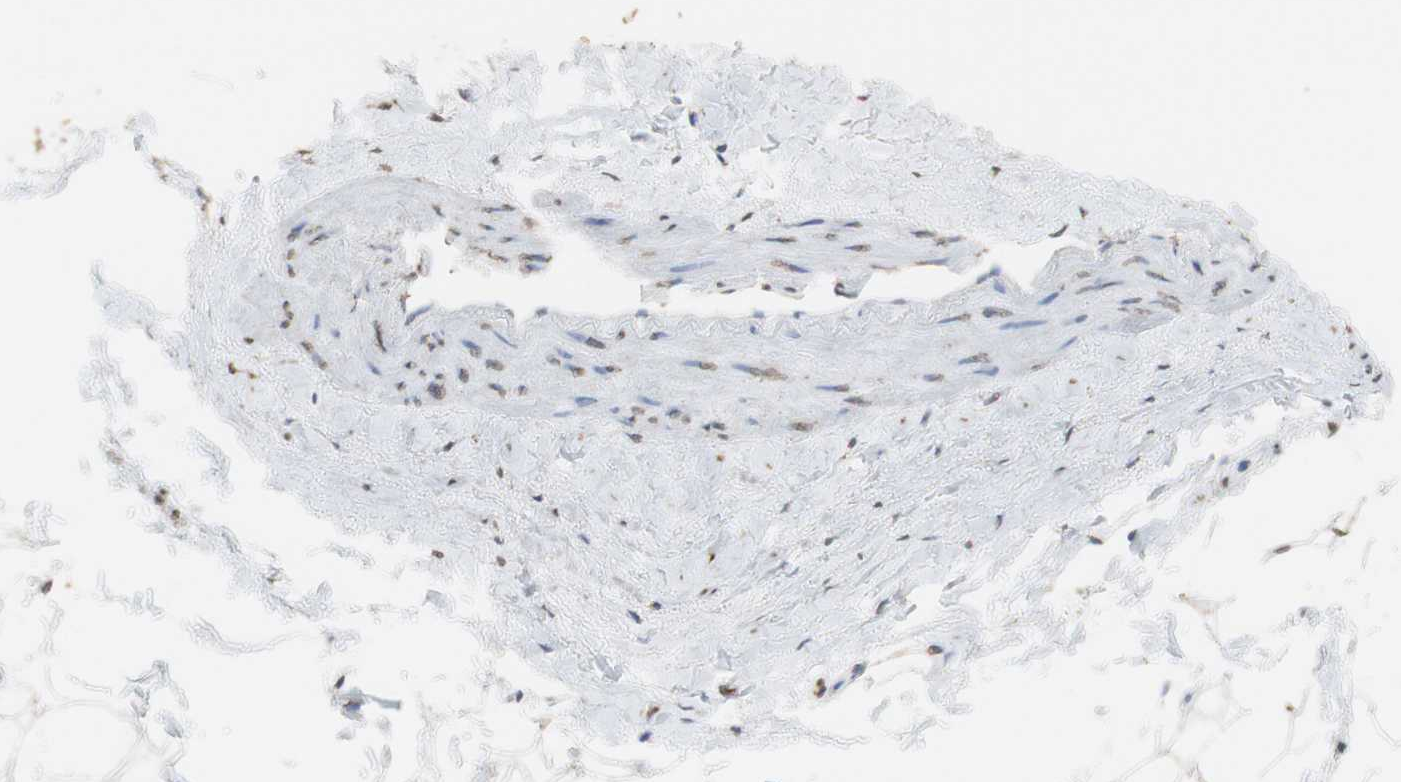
{"staining": {"intensity": "weak", "quantity": "<25%", "location": "cytoplasmic/membranous"}, "tissue": "adipose tissue", "cell_type": "Adipocytes", "image_type": "normal", "snomed": [{"axis": "morphology", "description": "Normal tissue, NOS"}, {"axis": "topography", "description": "Adipose tissue"}, {"axis": "topography", "description": "Peripheral nerve tissue"}], "caption": "A high-resolution photomicrograph shows IHC staining of normal adipose tissue, which displays no significant expression in adipocytes.", "gene": "L1CAM", "patient": {"sex": "male", "age": 52}}